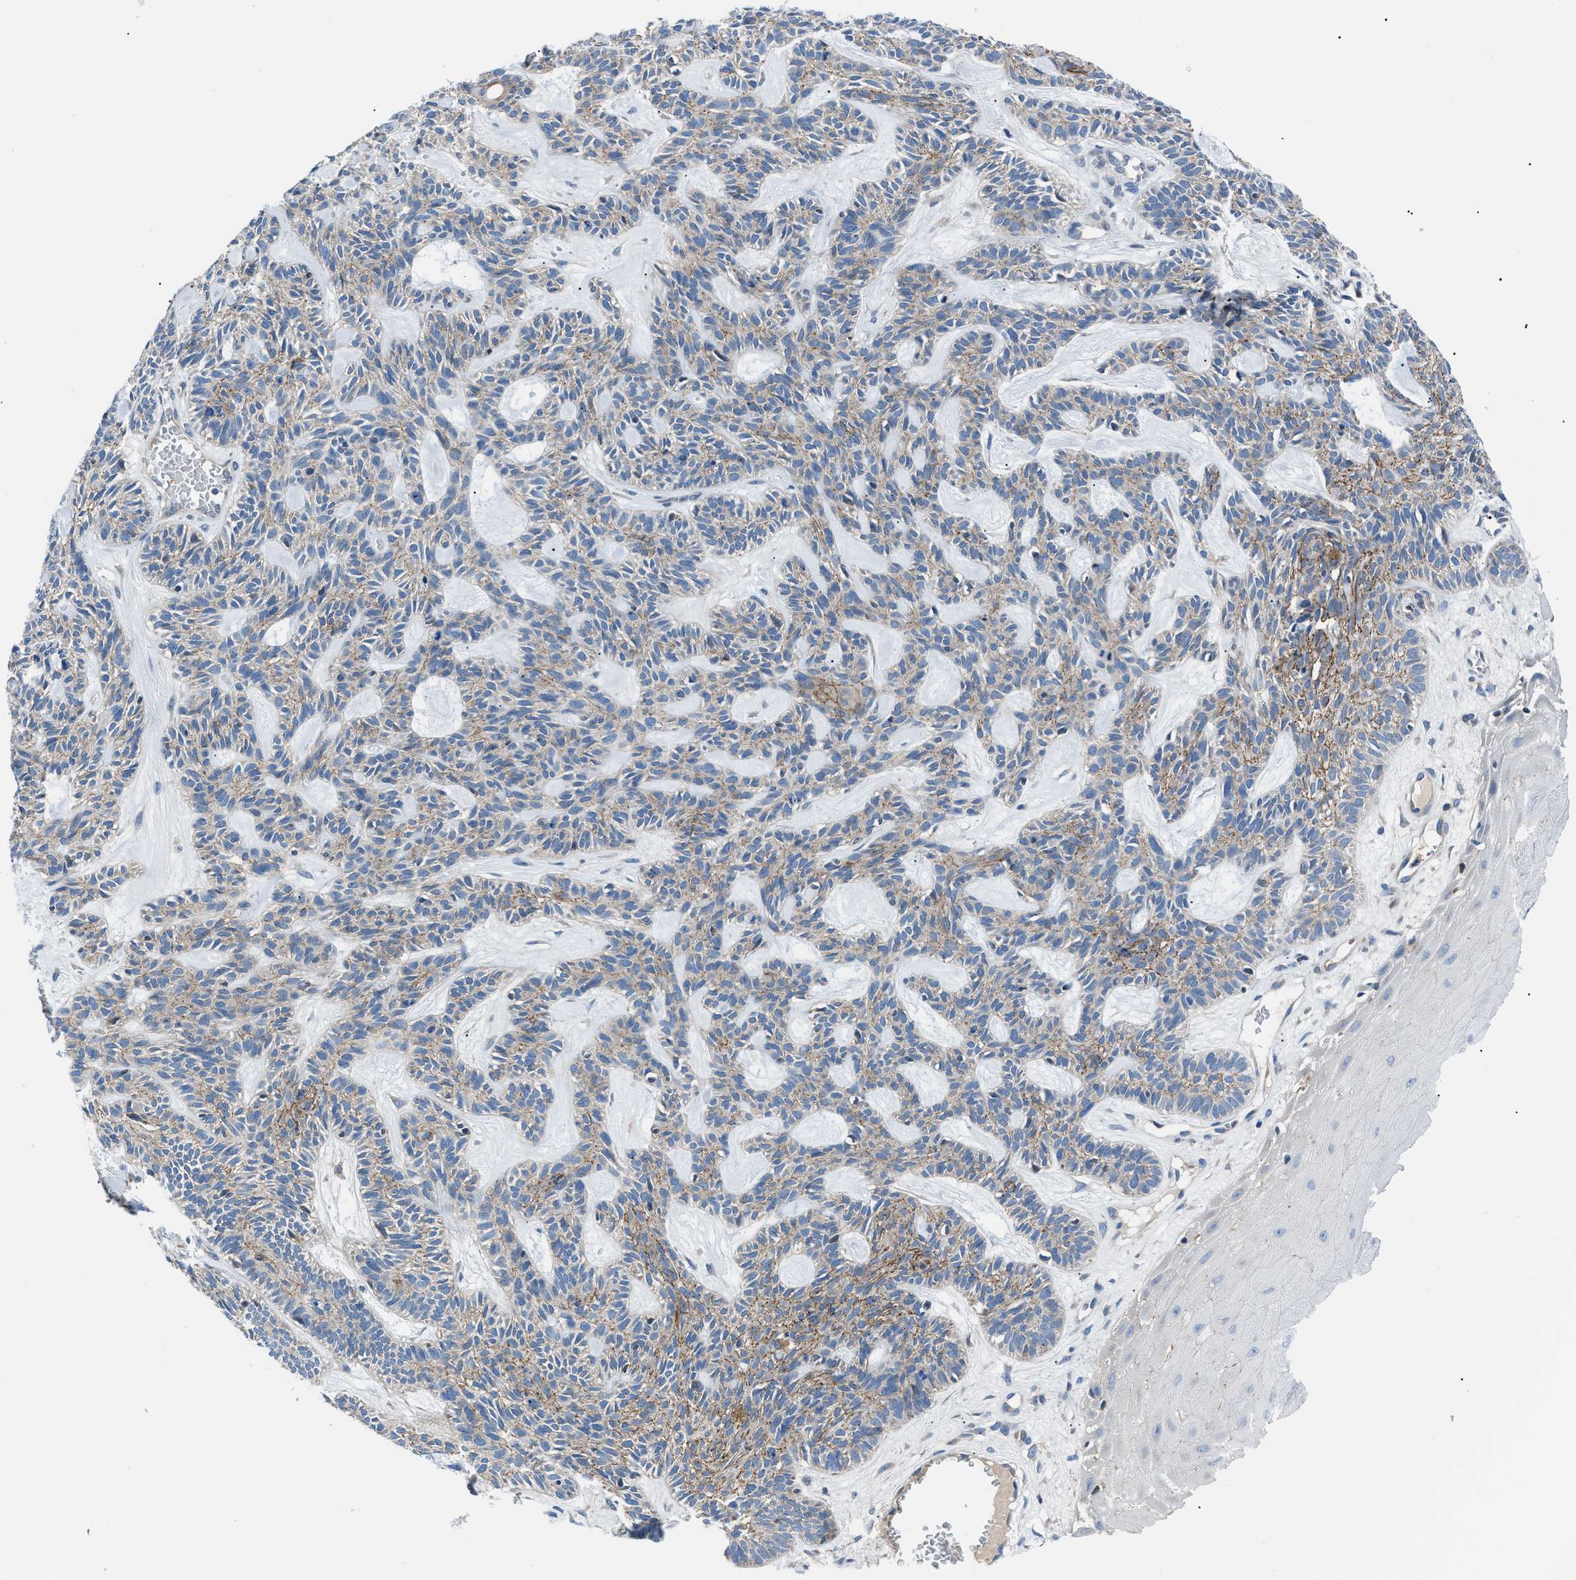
{"staining": {"intensity": "moderate", "quantity": ">75%", "location": "cytoplasmic/membranous"}, "tissue": "skin cancer", "cell_type": "Tumor cells", "image_type": "cancer", "snomed": [{"axis": "morphology", "description": "Basal cell carcinoma"}, {"axis": "topography", "description": "Skin"}], "caption": "Immunohistochemistry photomicrograph of human skin basal cell carcinoma stained for a protein (brown), which demonstrates medium levels of moderate cytoplasmic/membranous positivity in approximately >75% of tumor cells.", "gene": "ZDHHC24", "patient": {"sex": "male", "age": 67}}